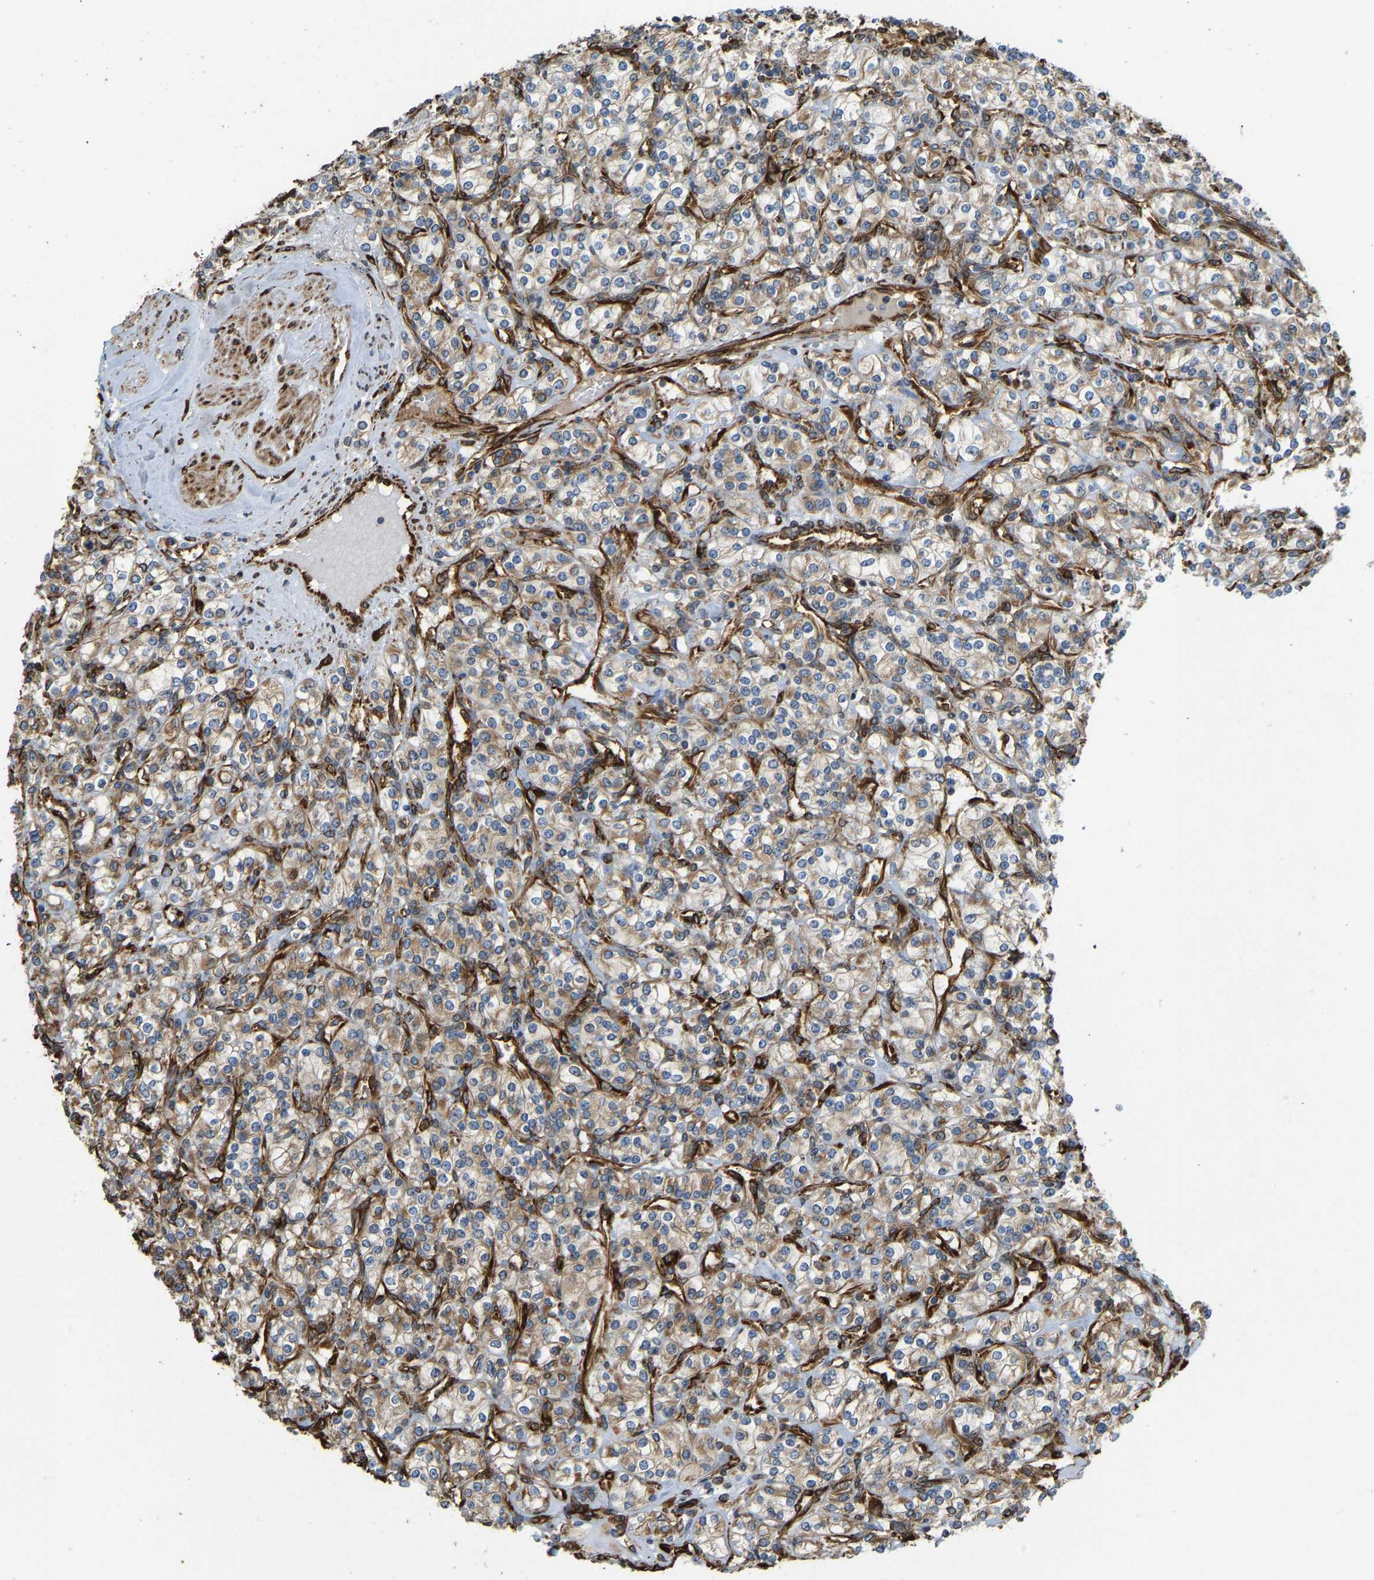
{"staining": {"intensity": "weak", "quantity": ">75%", "location": "cytoplasmic/membranous"}, "tissue": "renal cancer", "cell_type": "Tumor cells", "image_type": "cancer", "snomed": [{"axis": "morphology", "description": "Adenocarcinoma, NOS"}, {"axis": "topography", "description": "Kidney"}], "caption": "This histopathology image demonstrates immunohistochemistry staining of human renal cancer, with low weak cytoplasmic/membranous expression in approximately >75% of tumor cells.", "gene": "BEX3", "patient": {"sex": "male", "age": 77}}